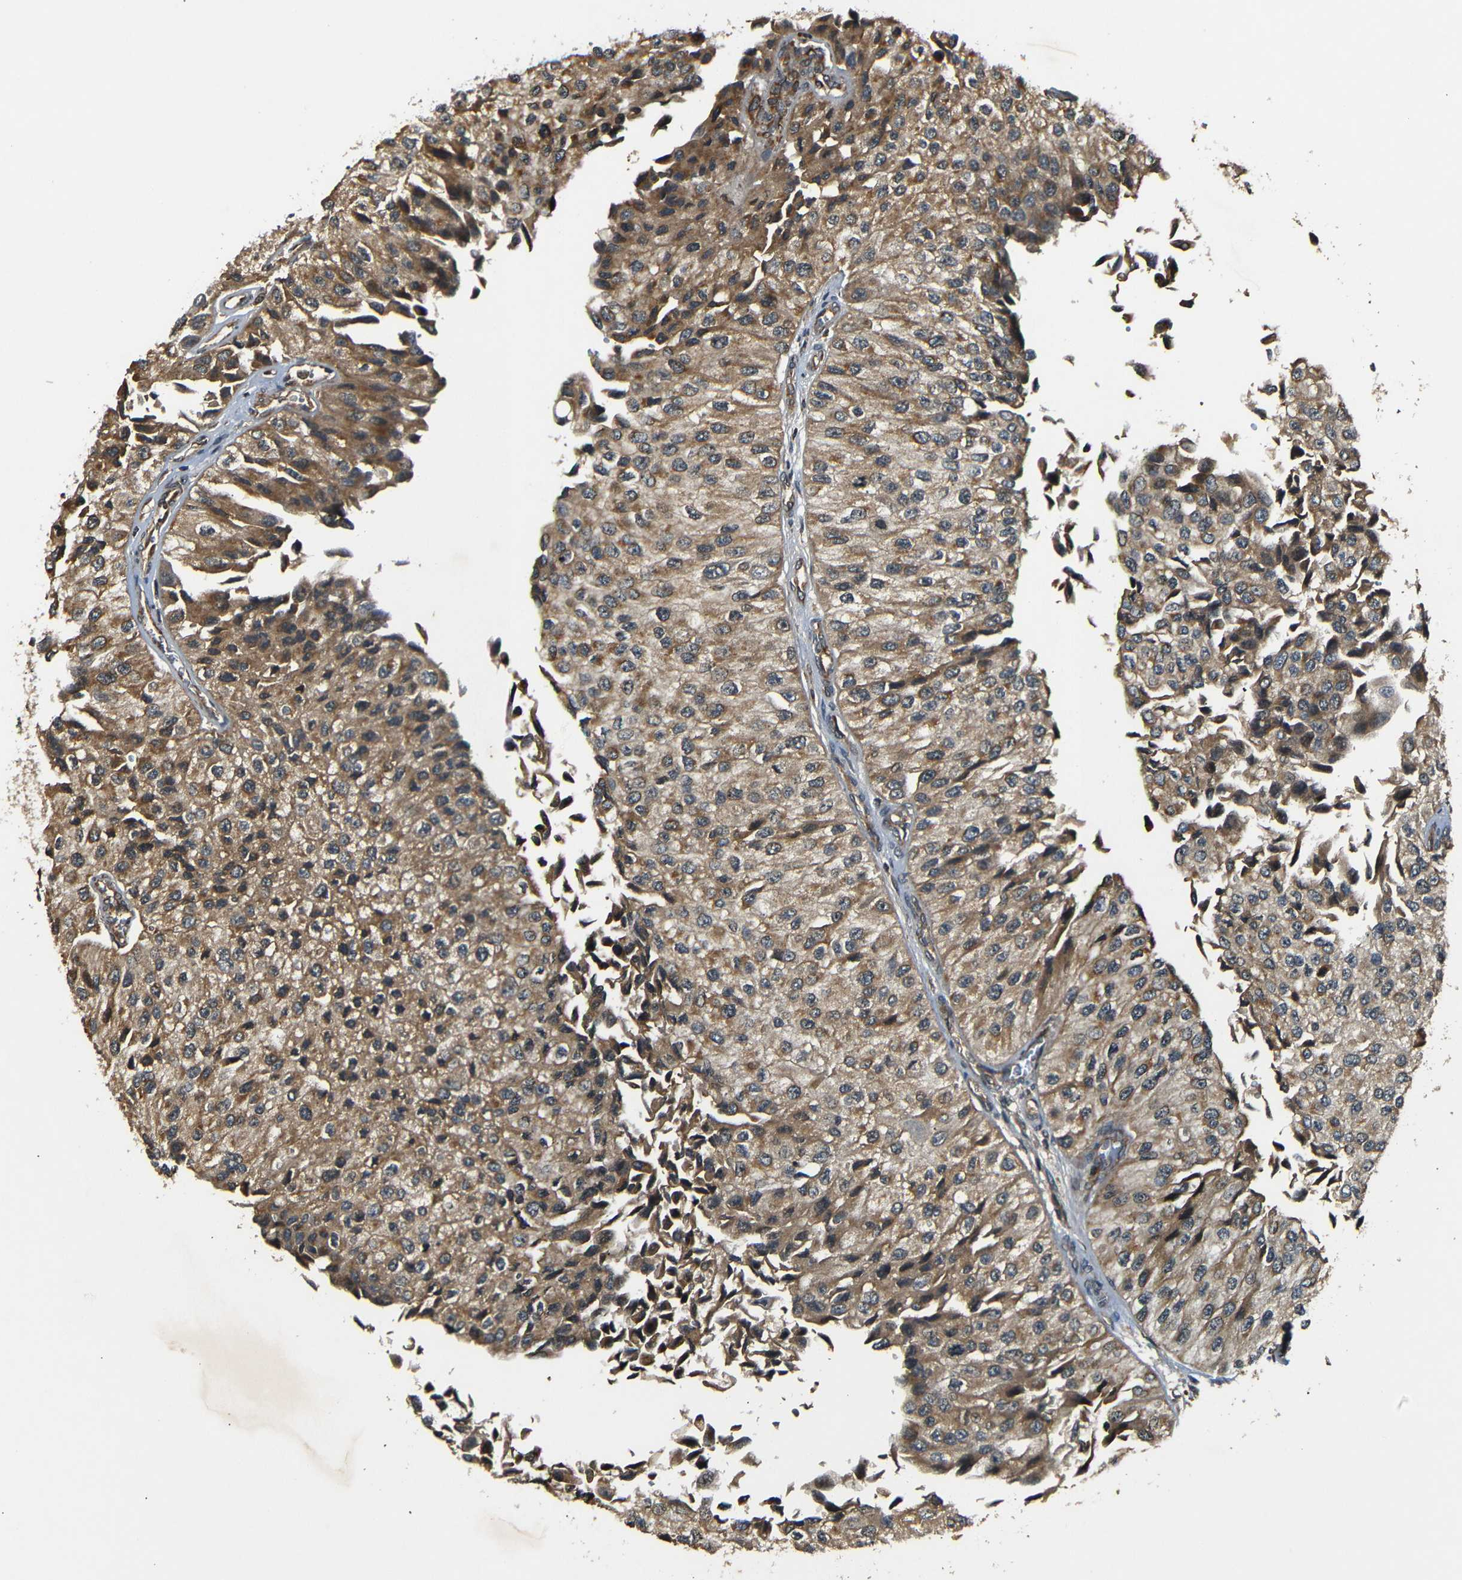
{"staining": {"intensity": "moderate", "quantity": ">75%", "location": "cytoplasmic/membranous"}, "tissue": "urothelial cancer", "cell_type": "Tumor cells", "image_type": "cancer", "snomed": [{"axis": "morphology", "description": "Urothelial carcinoma, High grade"}, {"axis": "topography", "description": "Kidney"}, {"axis": "topography", "description": "Urinary bladder"}], "caption": "Protein expression analysis of urothelial carcinoma (high-grade) reveals moderate cytoplasmic/membranous staining in about >75% of tumor cells. (DAB IHC with brightfield microscopy, high magnification).", "gene": "TANK", "patient": {"sex": "male", "age": 77}}